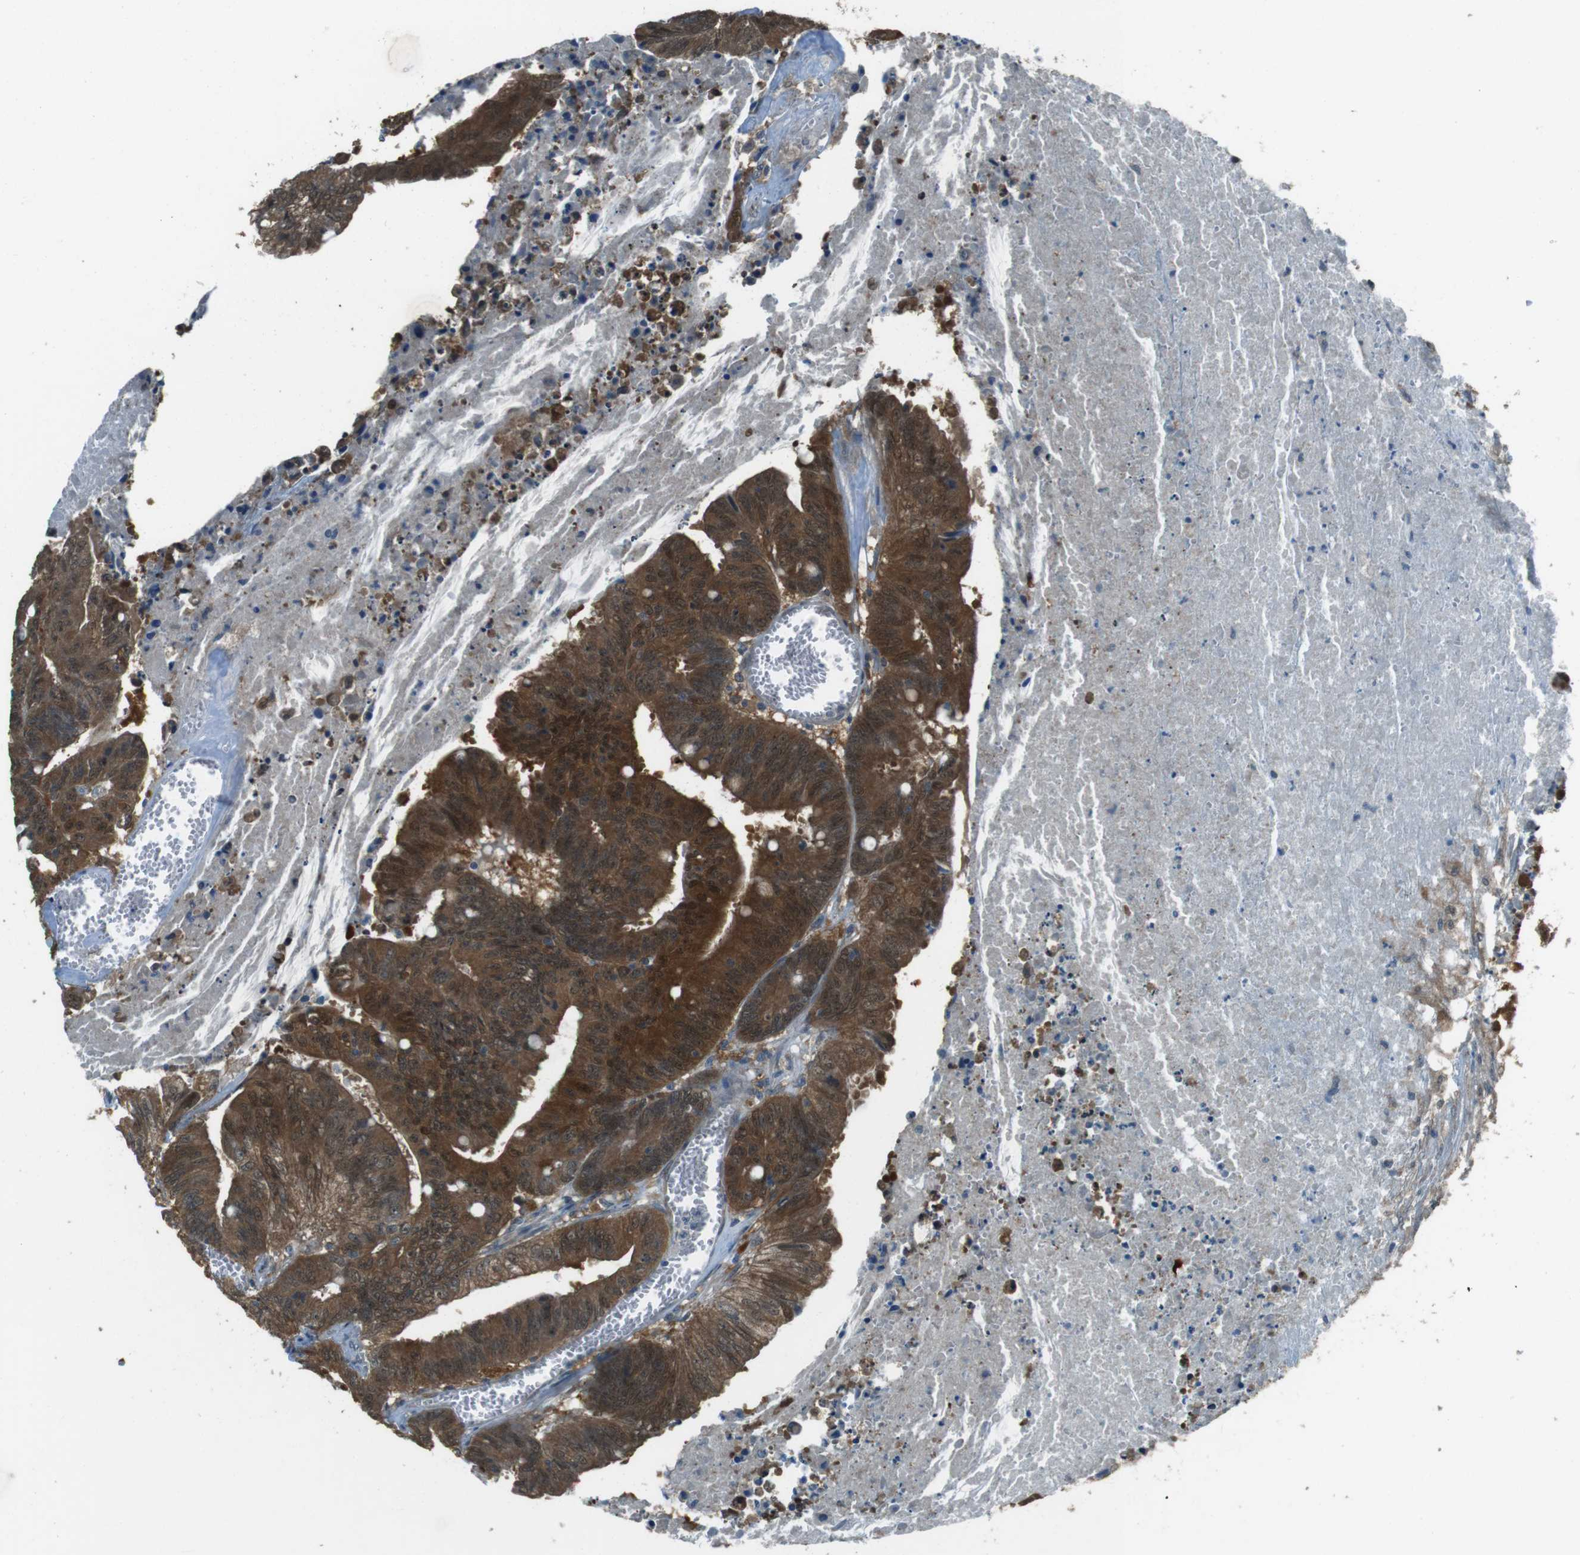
{"staining": {"intensity": "strong", "quantity": ">75%", "location": "cytoplasmic/membranous"}, "tissue": "colorectal cancer", "cell_type": "Tumor cells", "image_type": "cancer", "snomed": [{"axis": "morphology", "description": "Adenocarcinoma, NOS"}, {"axis": "topography", "description": "Colon"}], "caption": "A high-resolution image shows immunohistochemistry (IHC) staining of adenocarcinoma (colorectal), which exhibits strong cytoplasmic/membranous expression in about >75% of tumor cells.", "gene": "MFAP3", "patient": {"sex": "male", "age": 45}}